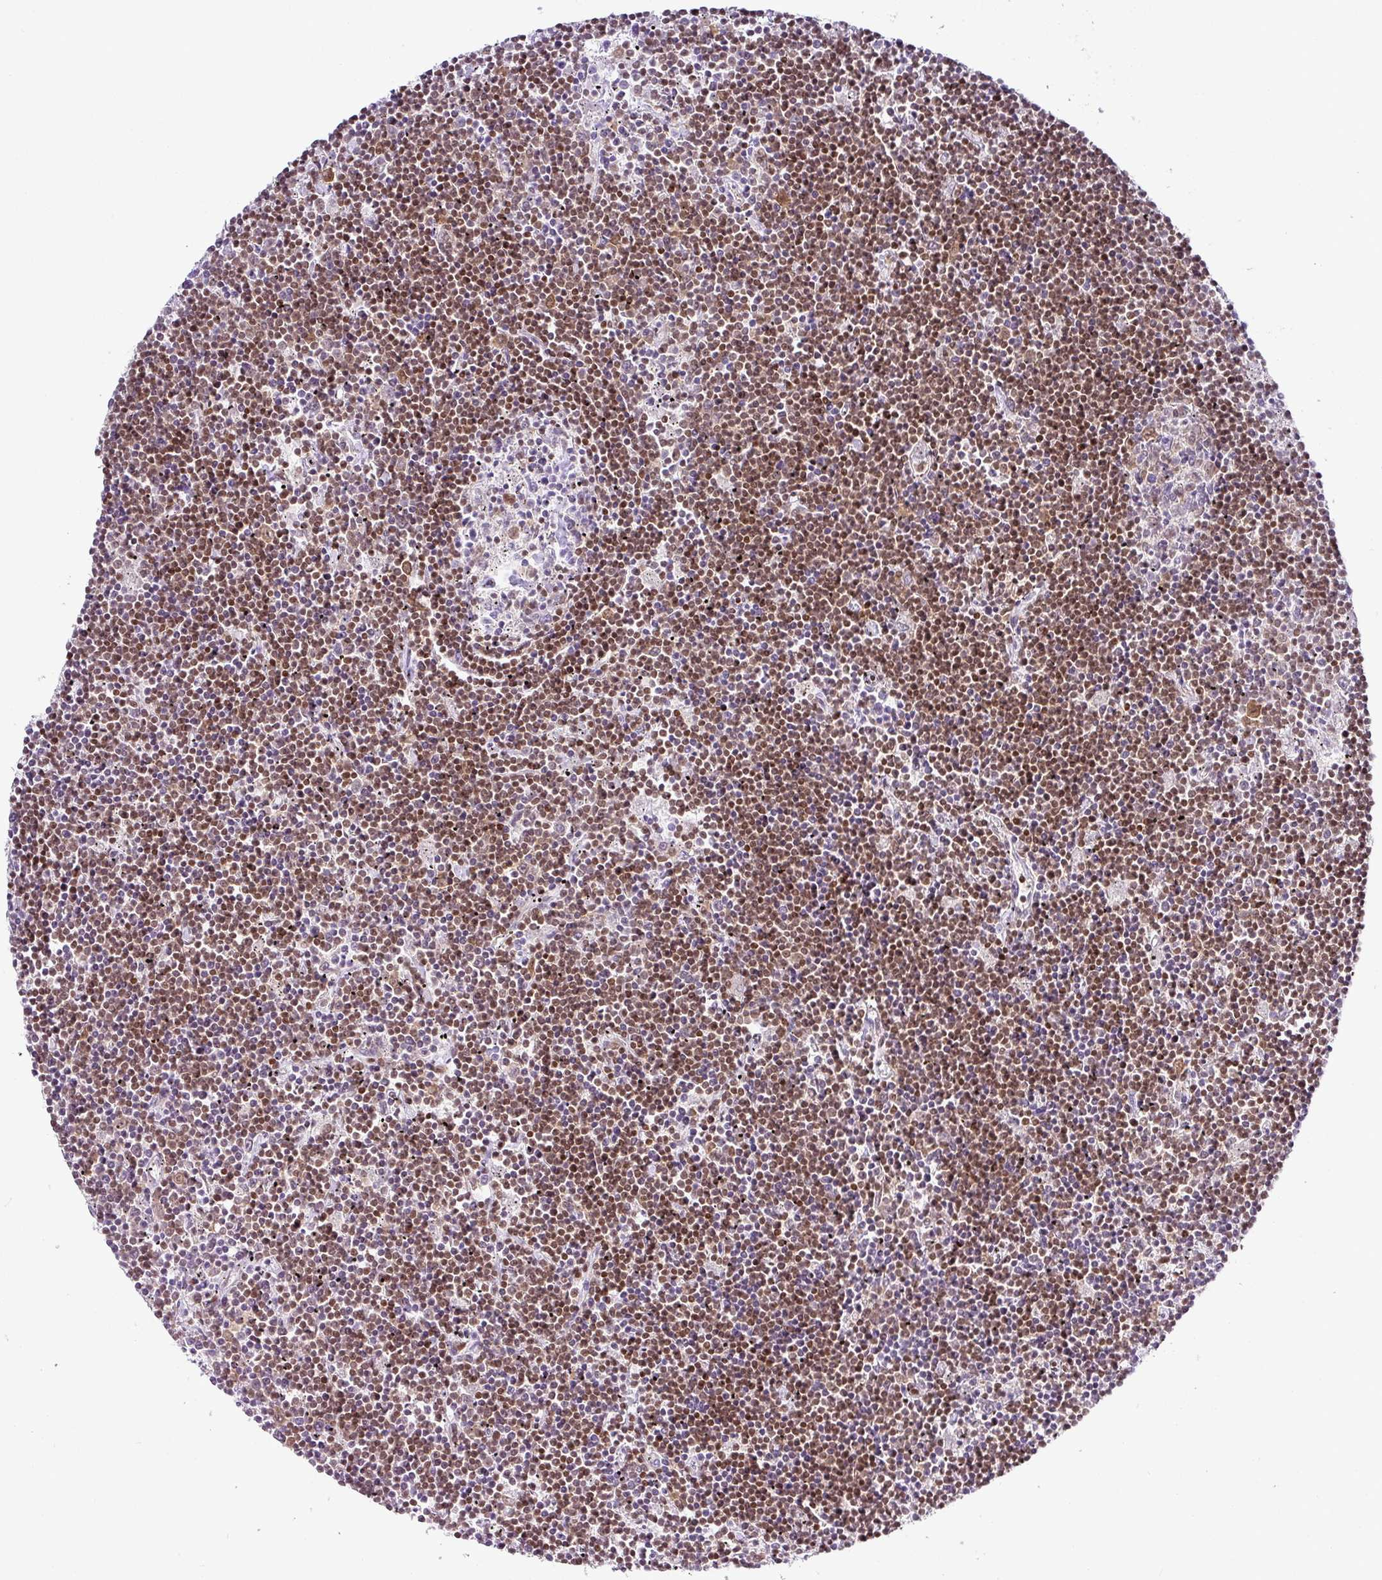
{"staining": {"intensity": "moderate", "quantity": ">75%", "location": "nuclear"}, "tissue": "lymphoma", "cell_type": "Tumor cells", "image_type": "cancer", "snomed": [{"axis": "morphology", "description": "Malignant lymphoma, non-Hodgkin's type, Low grade"}, {"axis": "topography", "description": "Spleen"}], "caption": "Brown immunohistochemical staining in lymphoma exhibits moderate nuclear positivity in about >75% of tumor cells.", "gene": "FAM32A", "patient": {"sex": "male", "age": 76}}